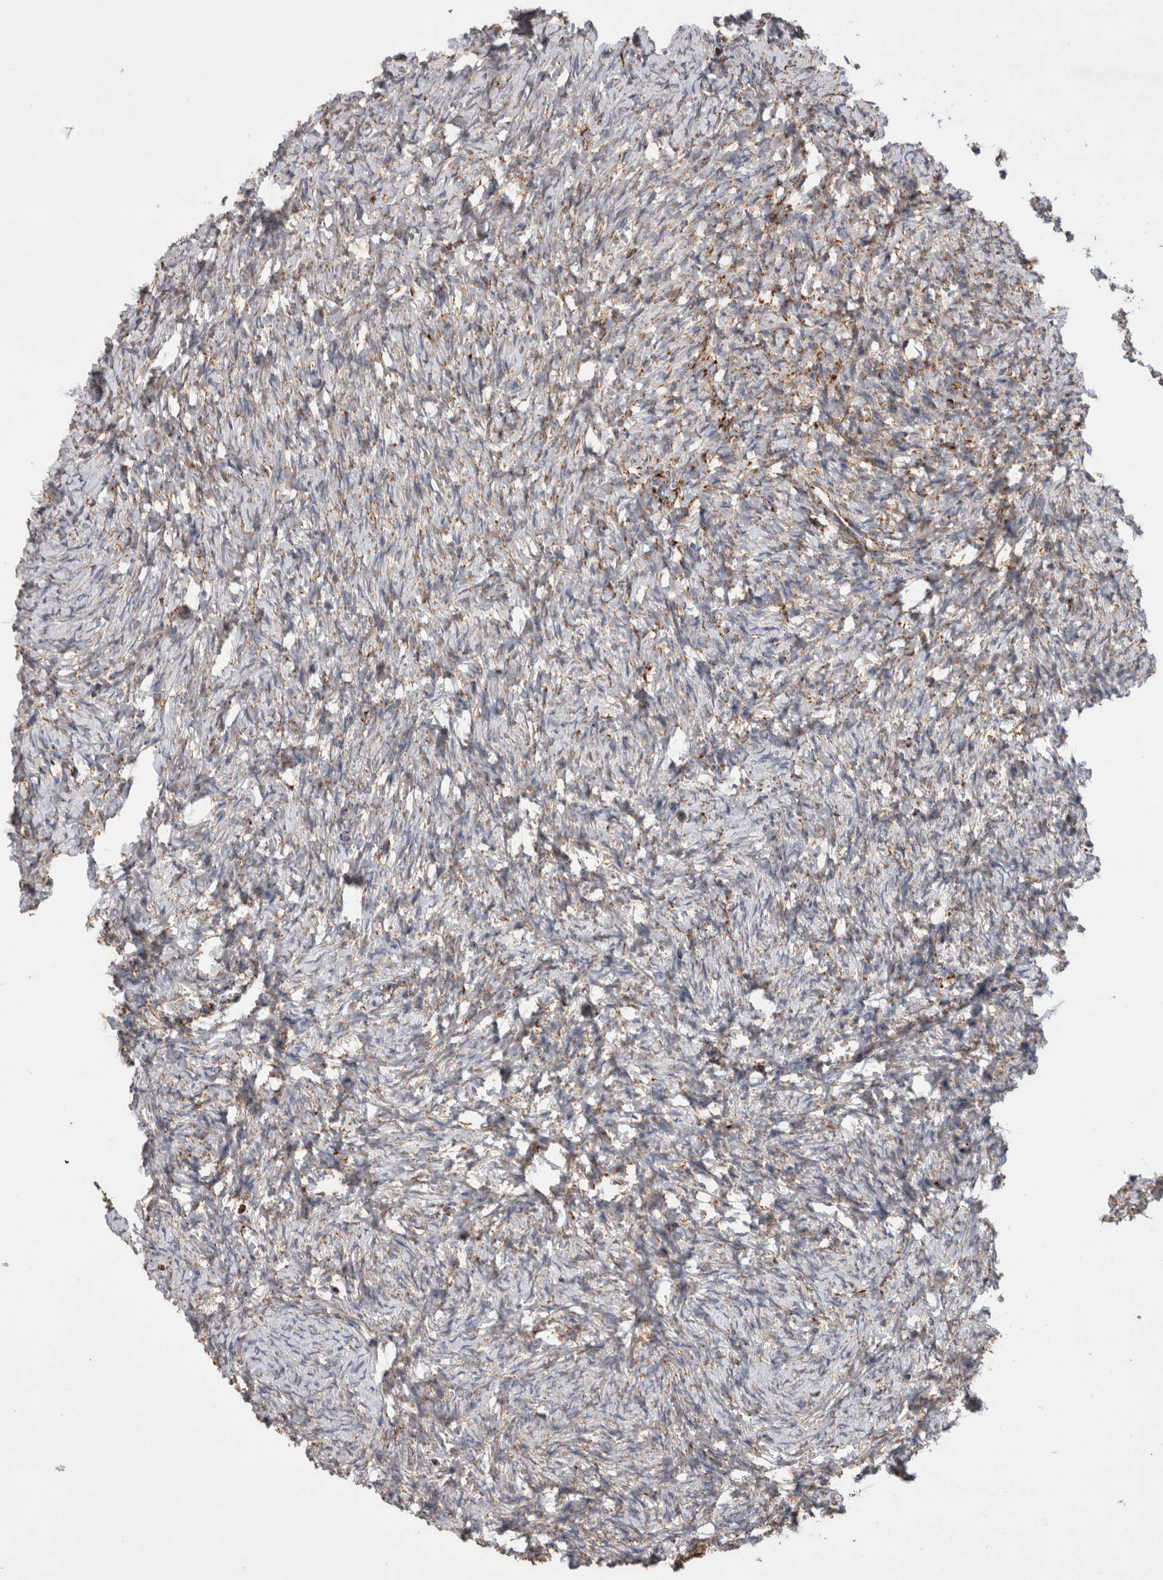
{"staining": {"intensity": "moderate", "quantity": ">75%", "location": "cytoplasmic/membranous"}, "tissue": "ovary", "cell_type": "Follicle cells", "image_type": "normal", "snomed": [{"axis": "morphology", "description": "Normal tissue, NOS"}, {"axis": "topography", "description": "Ovary"}], "caption": "This histopathology image exhibits unremarkable ovary stained with immunohistochemistry to label a protein in brown. The cytoplasmic/membranous of follicle cells show moderate positivity for the protein. Nuclei are counter-stained blue.", "gene": "IARS2", "patient": {"sex": "female", "age": 27}}